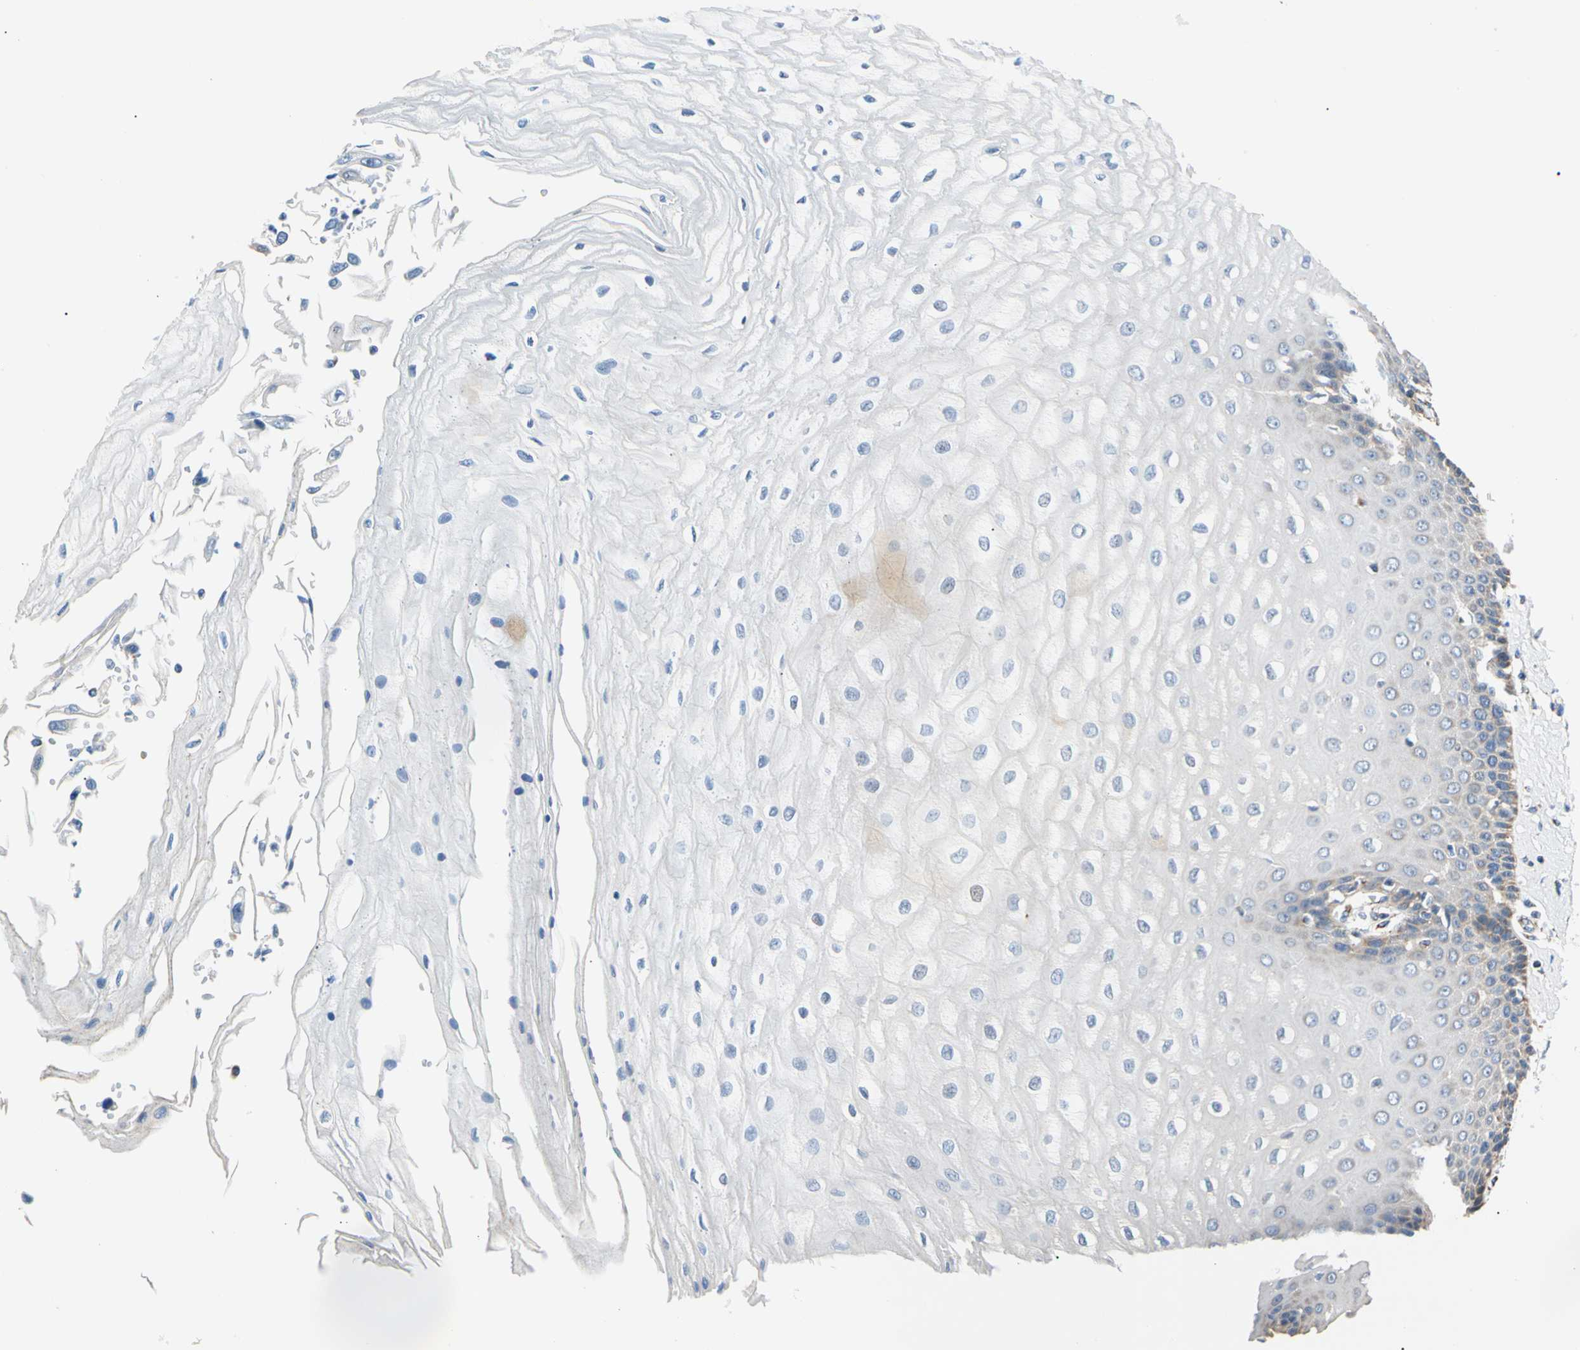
{"staining": {"intensity": "moderate", "quantity": "<25%", "location": "cytoplasmic/membranous"}, "tissue": "esophagus", "cell_type": "Squamous epithelial cells", "image_type": "normal", "snomed": [{"axis": "morphology", "description": "Normal tissue, NOS"}, {"axis": "topography", "description": "Esophagus"}], "caption": "DAB (3,3'-diaminobenzidine) immunohistochemical staining of benign human esophagus displays moderate cytoplasmic/membranous protein staining in about <25% of squamous epithelial cells.", "gene": "ACAT1", "patient": {"sex": "male", "age": 65}}